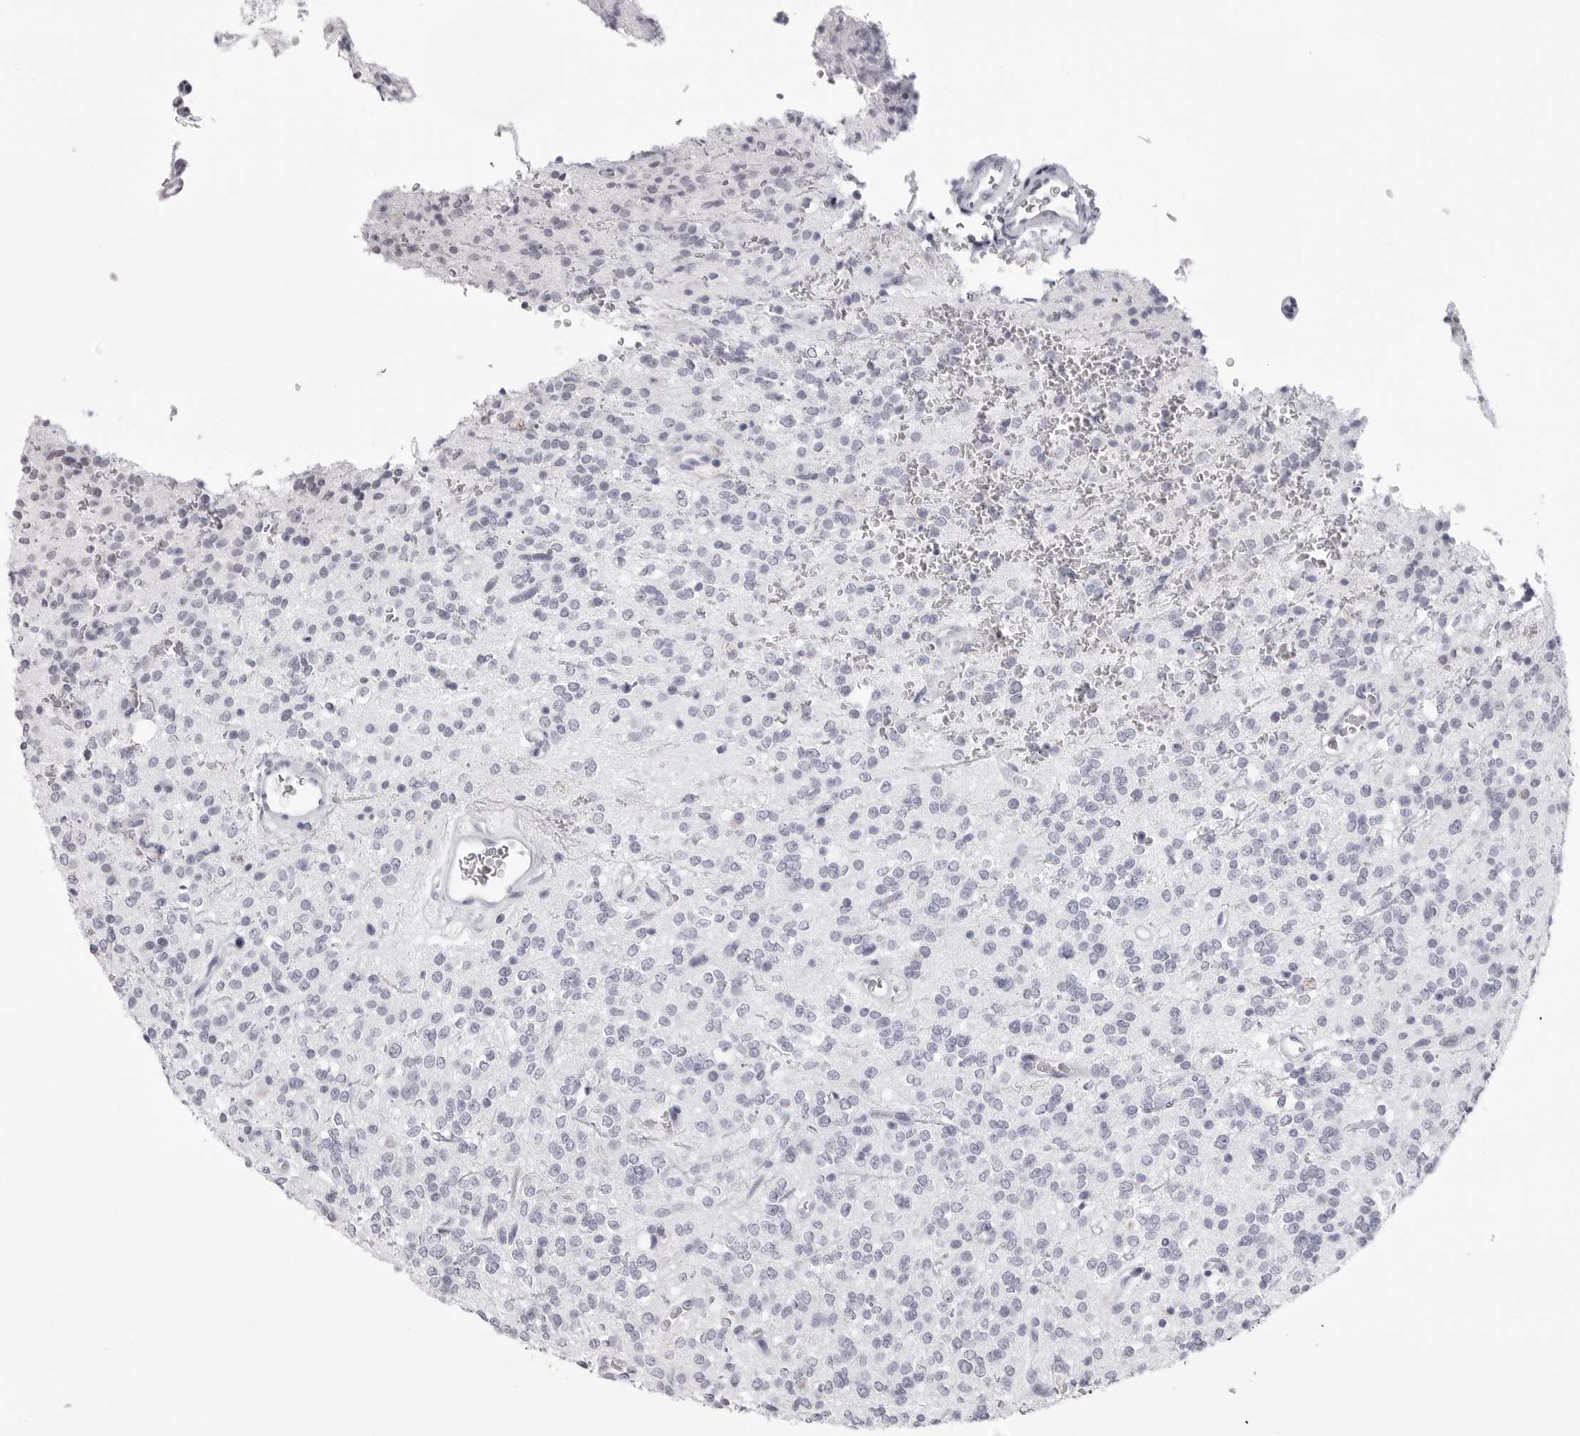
{"staining": {"intensity": "negative", "quantity": "none", "location": "none"}, "tissue": "glioma", "cell_type": "Tumor cells", "image_type": "cancer", "snomed": [{"axis": "morphology", "description": "Glioma, malignant, High grade"}, {"axis": "topography", "description": "Brain"}], "caption": "Tumor cells are negative for protein expression in human malignant glioma (high-grade).", "gene": "PHF3", "patient": {"sex": "male", "age": 34}}